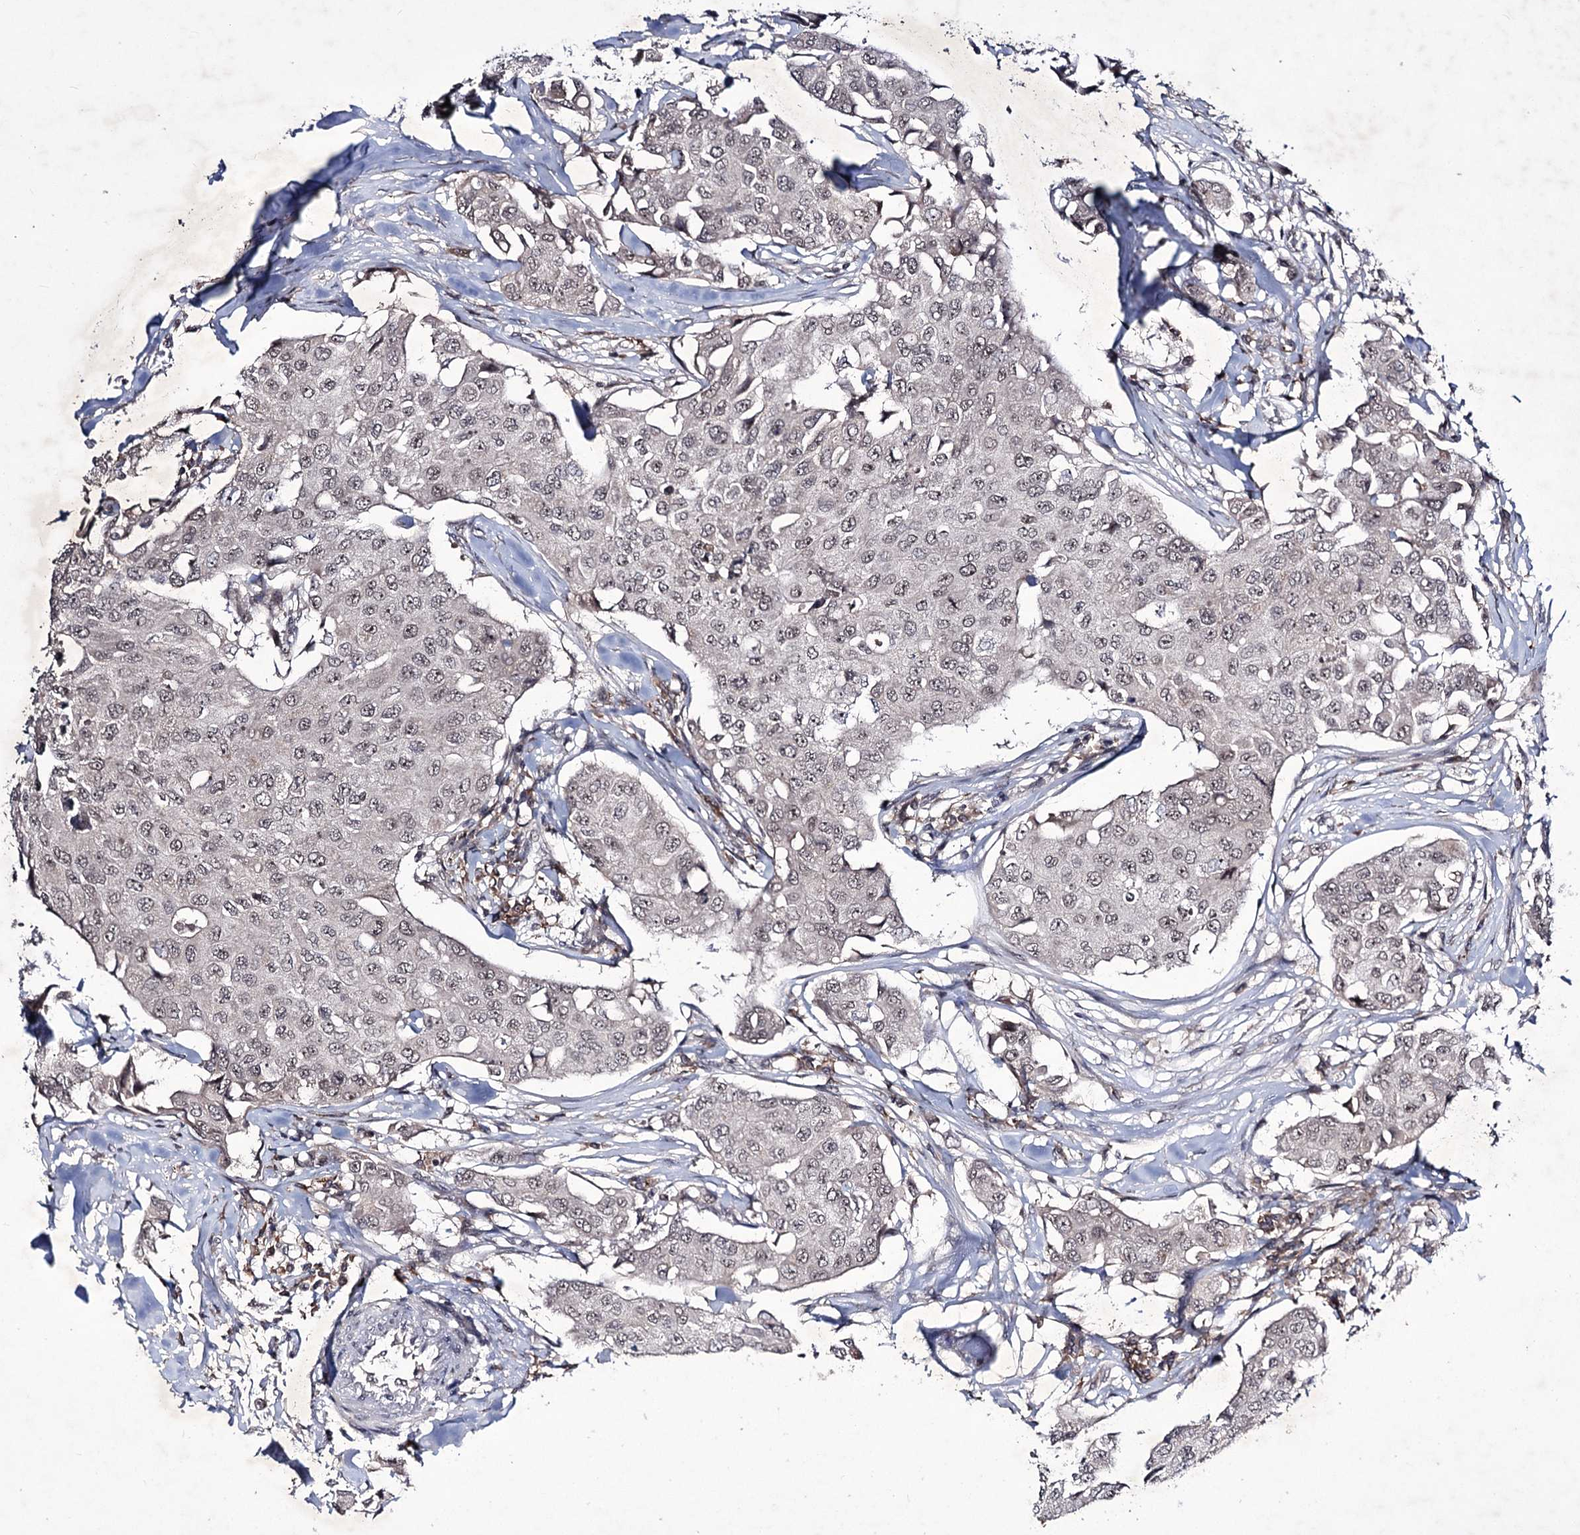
{"staining": {"intensity": "weak", "quantity": "<25%", "location": "nuclear"}, "tissue": "breast cancer", "cell_type": "Tumor cells", "image_type": "cancer", "snomed": [{"axis": "morphology", "description": "Duct carcinoma"}, {"axis": "topography", "description": "Breast"}], "caption": "Invasive ductal carcinoma (breast) was stained to show a protein in brown. There is no significant staining in tumor cells. (Brightfield microscopy of DAB immunohistochemistry at high magnification).", "gene": "VGLL4", "patient": {"sex": "female", "age": 80}}